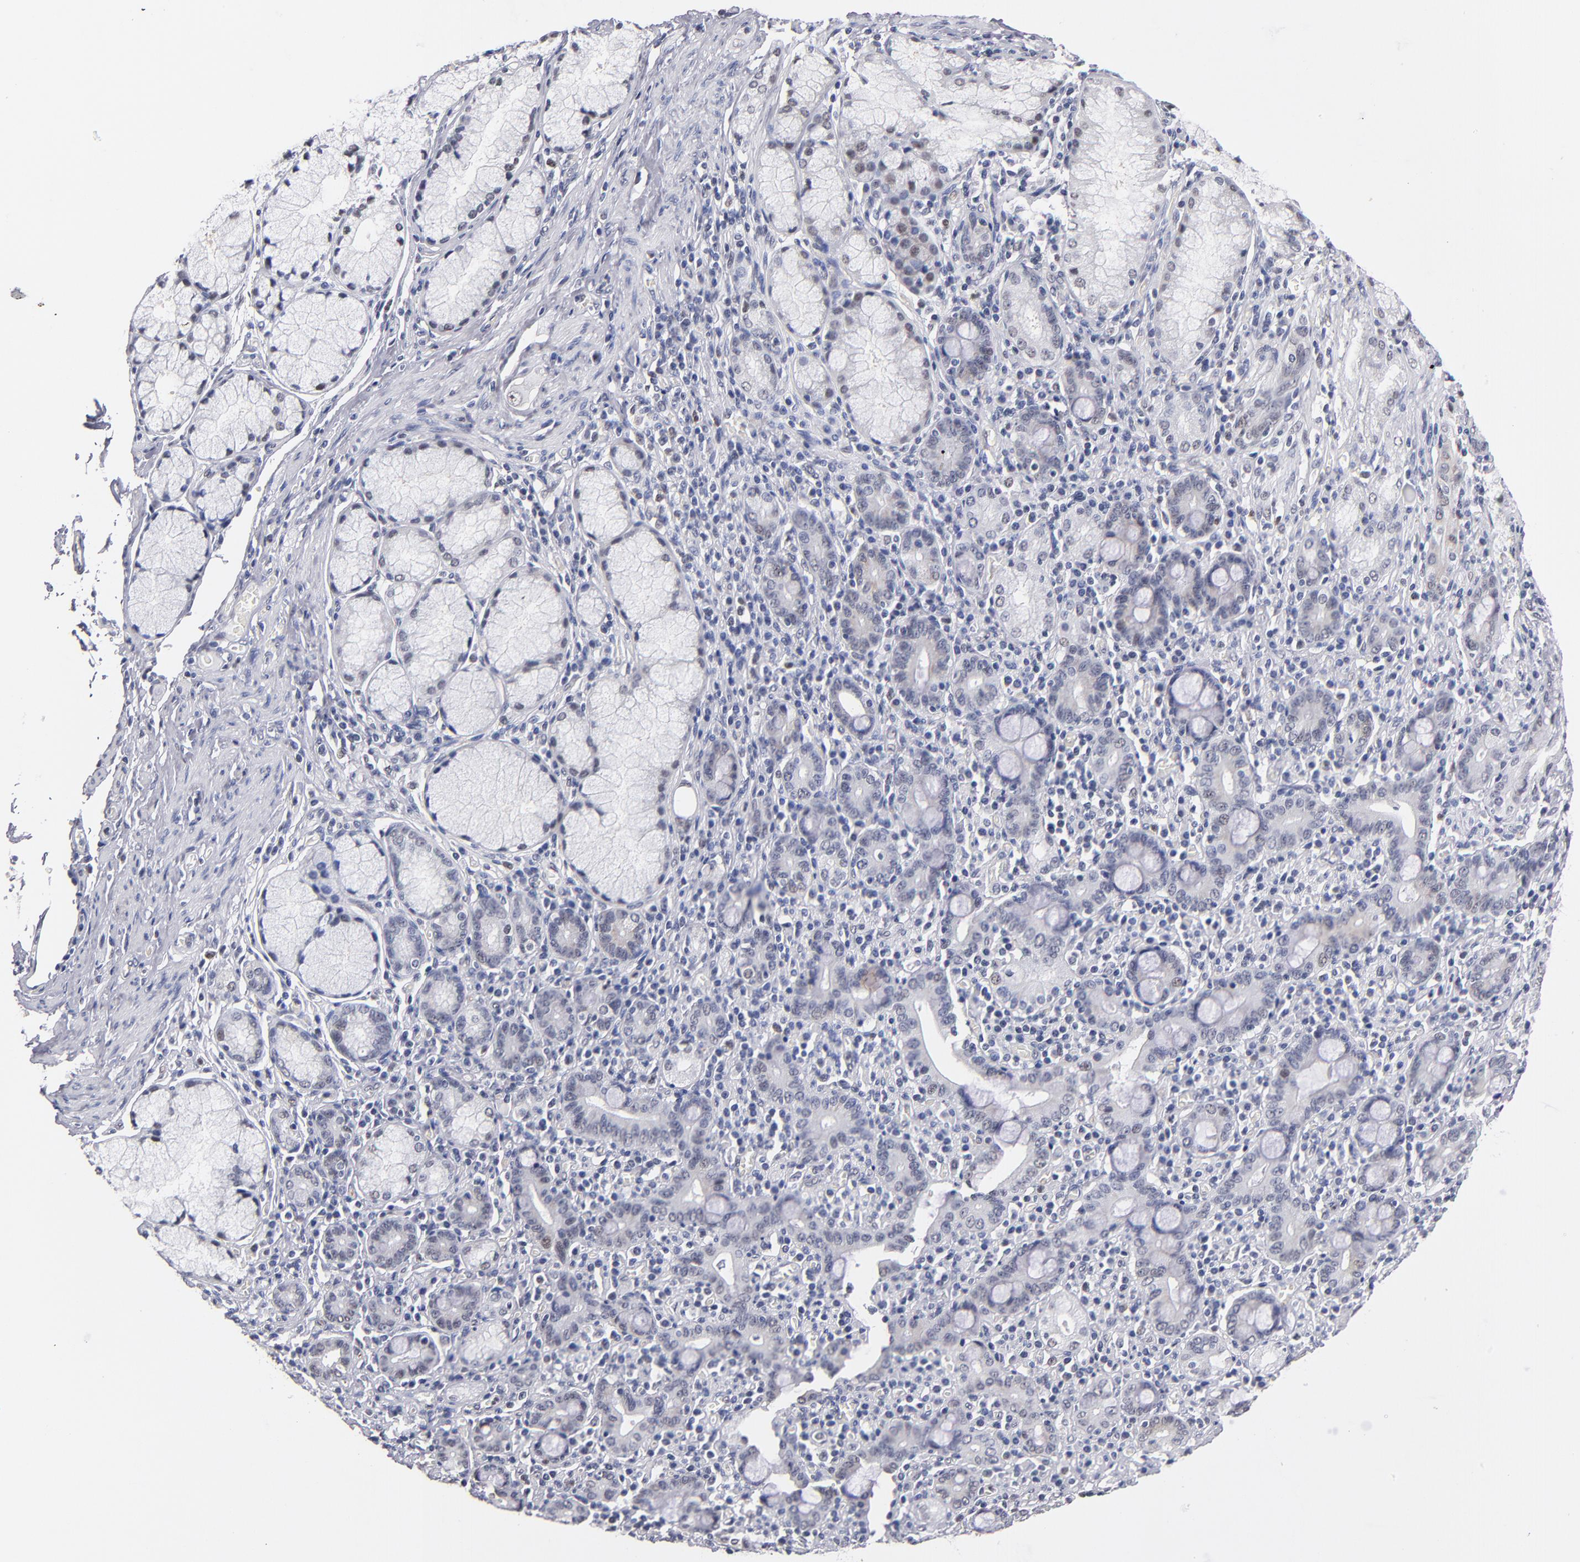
{"staining": {"intensity": "negative", "quantity": "none", "location": "none"}, "tissue": "pancreatic cancer", "cell_type": "Tumor cells", "image_type": "cancer", "snomed": [{"axis": "morphology", "description": "Adenocarcinoma, NOS"}, {"axis": "topography", "description": "Pancreas"}], "caption": "IHC image of human adenocarcinoma (pancreatic) stained for a protein (brown), which displays no staining in tumor cells.", "gene": "MN1", "patient": {"sex": "male", "age": 77}}